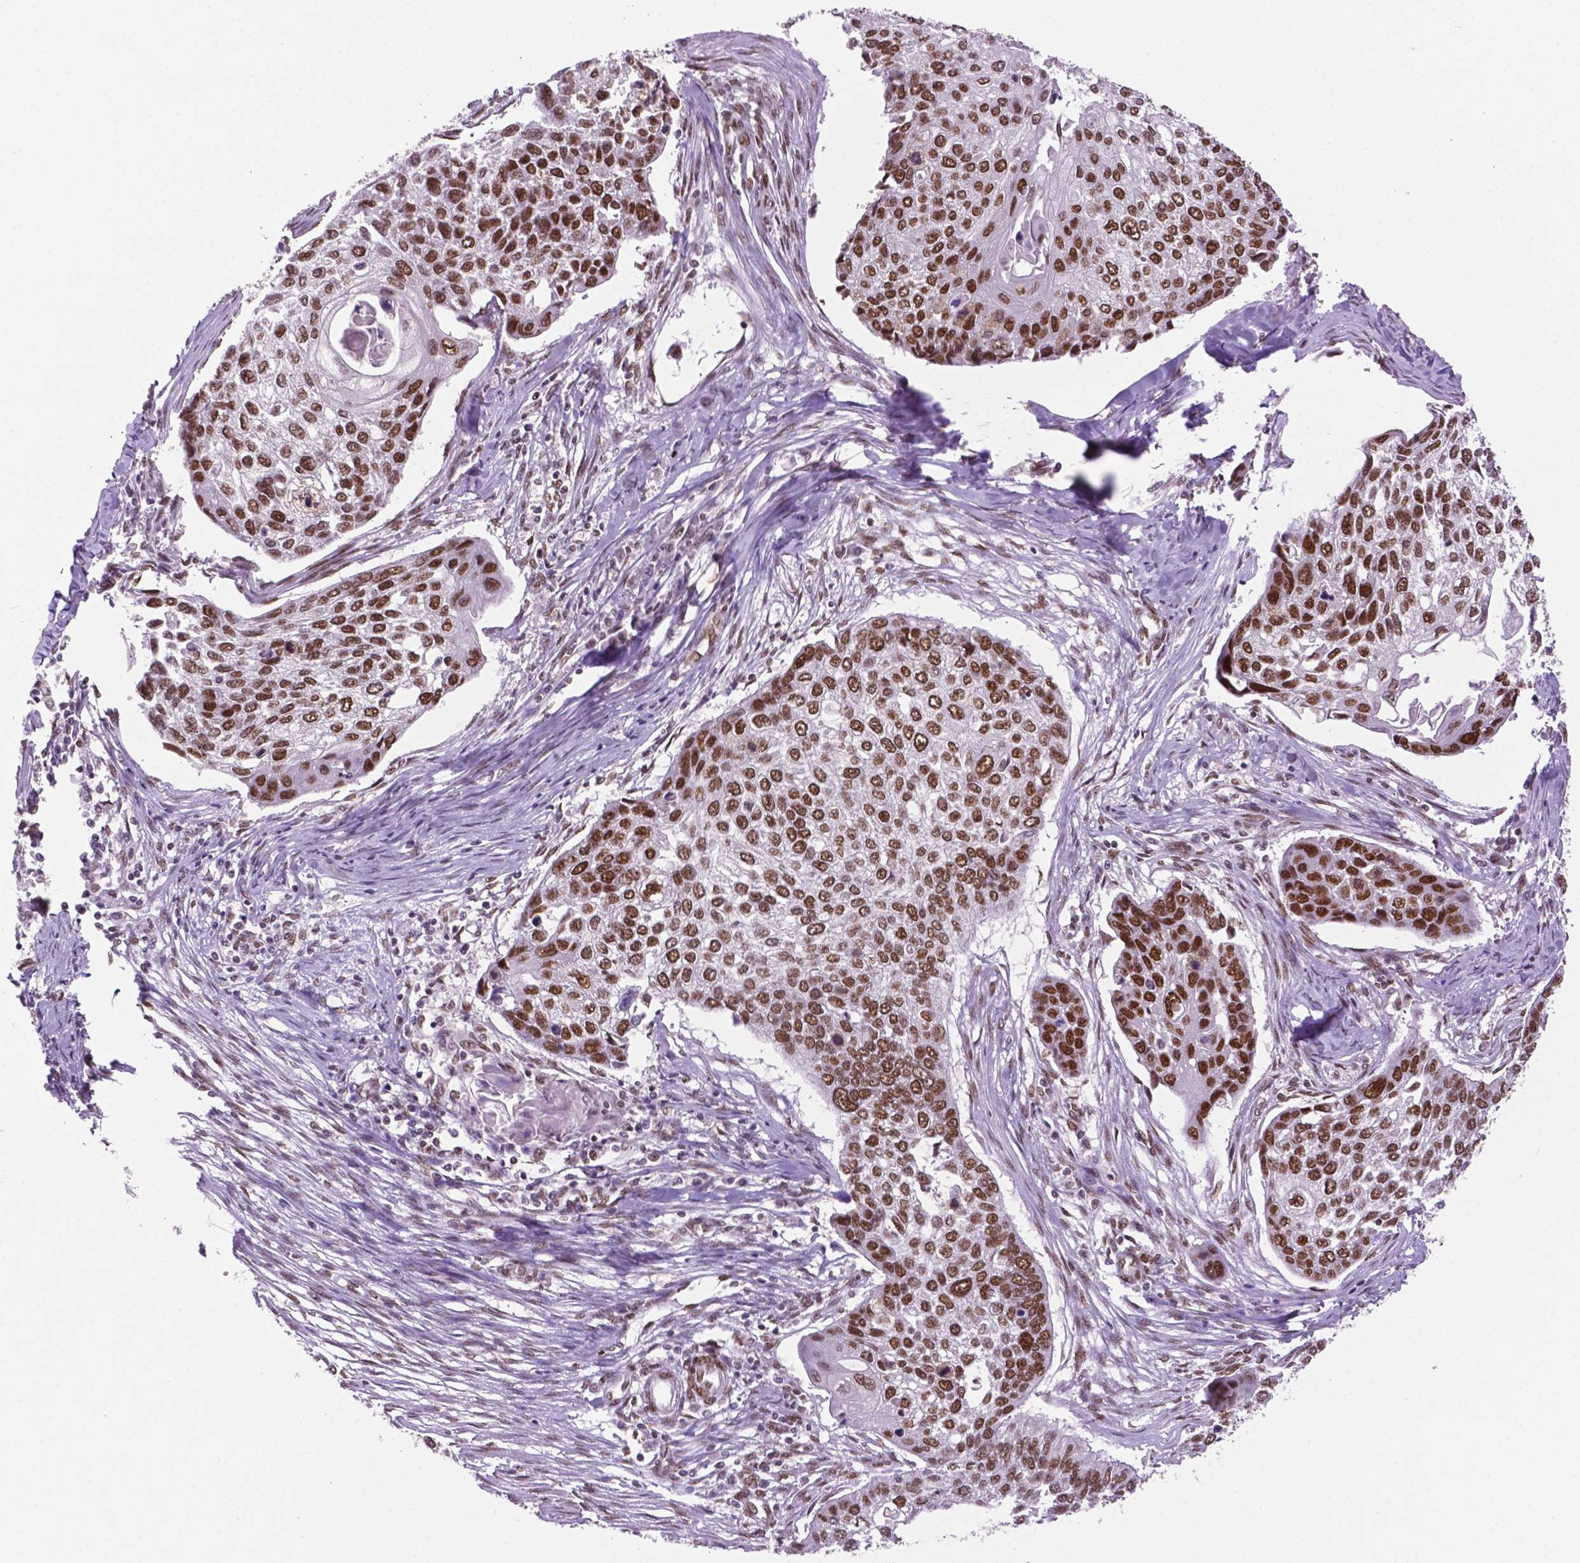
{"staining": {"intensity": "weak", "quantity": ">75%", "location": "nuclear"}, "tissue": "lung cancer", "cell_type": "Tumor cells", "image_type": "cancer", "snomed": [{"axis": "morphology", "description": "Squamous cell carcinoma, NOS"}, {"axis": "morphology", "description": "Squamous cell carcinoma, metastatic, NOS"}, {"axis": "topography", "description": "Lung"}], "caption": "Tumor cells display low levels of weak nuclear positivity in about >75% of cells in squamous cell carcinoma (lung).", "gene": "MLH1", "patient": {"sex": "male", "age": 63}}